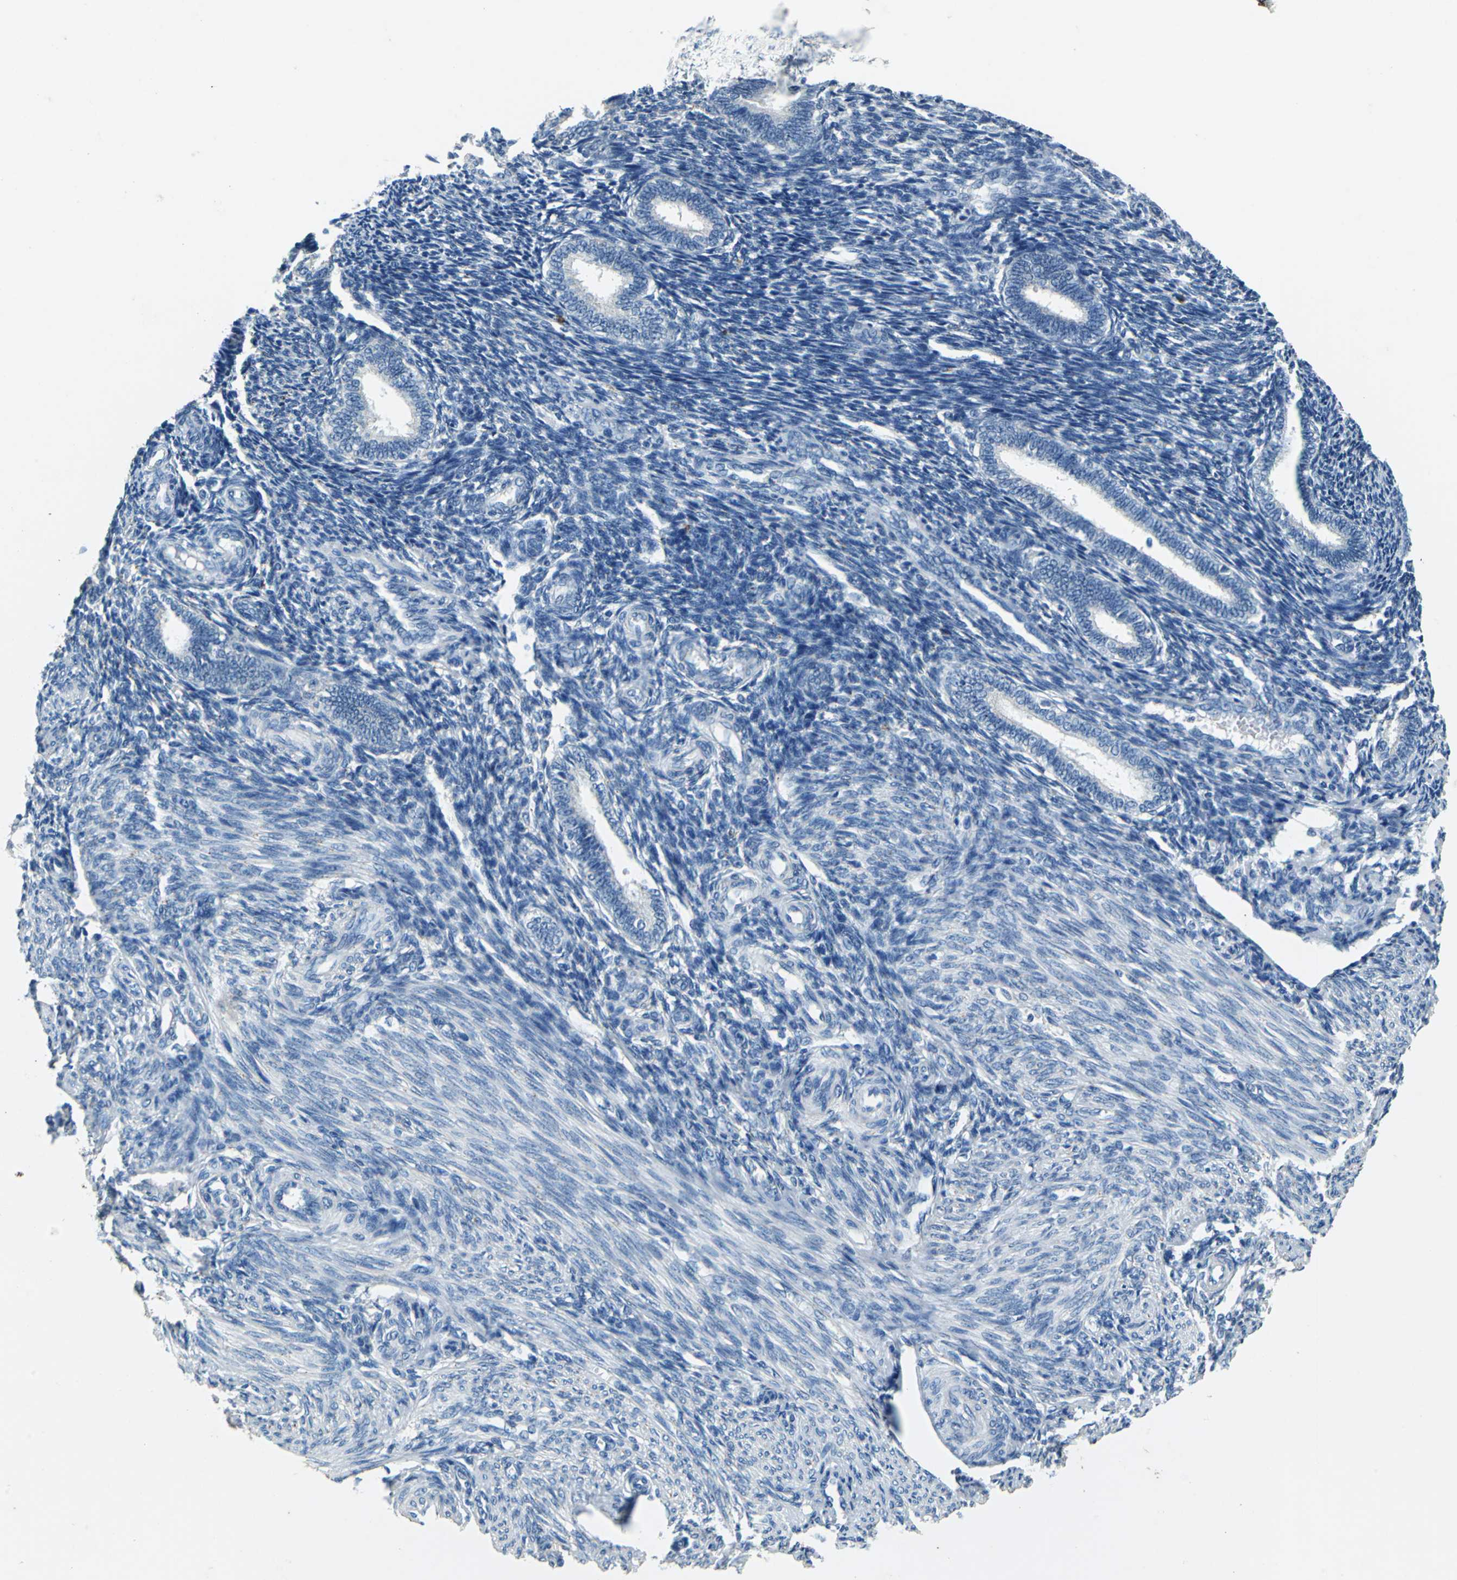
{"staining": {"intensity": "negative", "quantity": "none", "location": "none"}, "tissue": "endometrium", "cell_type": "Cells in endometrial stroma", "image_type": "normal", "snomed": [{"axis": "morphology", "description": "Normal tissue, NOS"}, {"axis": "topography", "description": "Endometrium"}], "caption": "A high-resolution micrograph shows immunohistochemistry staining of unremarkable endometrium, which reveals no significant positivity in cells in endometrial stroma.", "gene": "TEX264", "patient": {"sex": "female", "age": 27}}